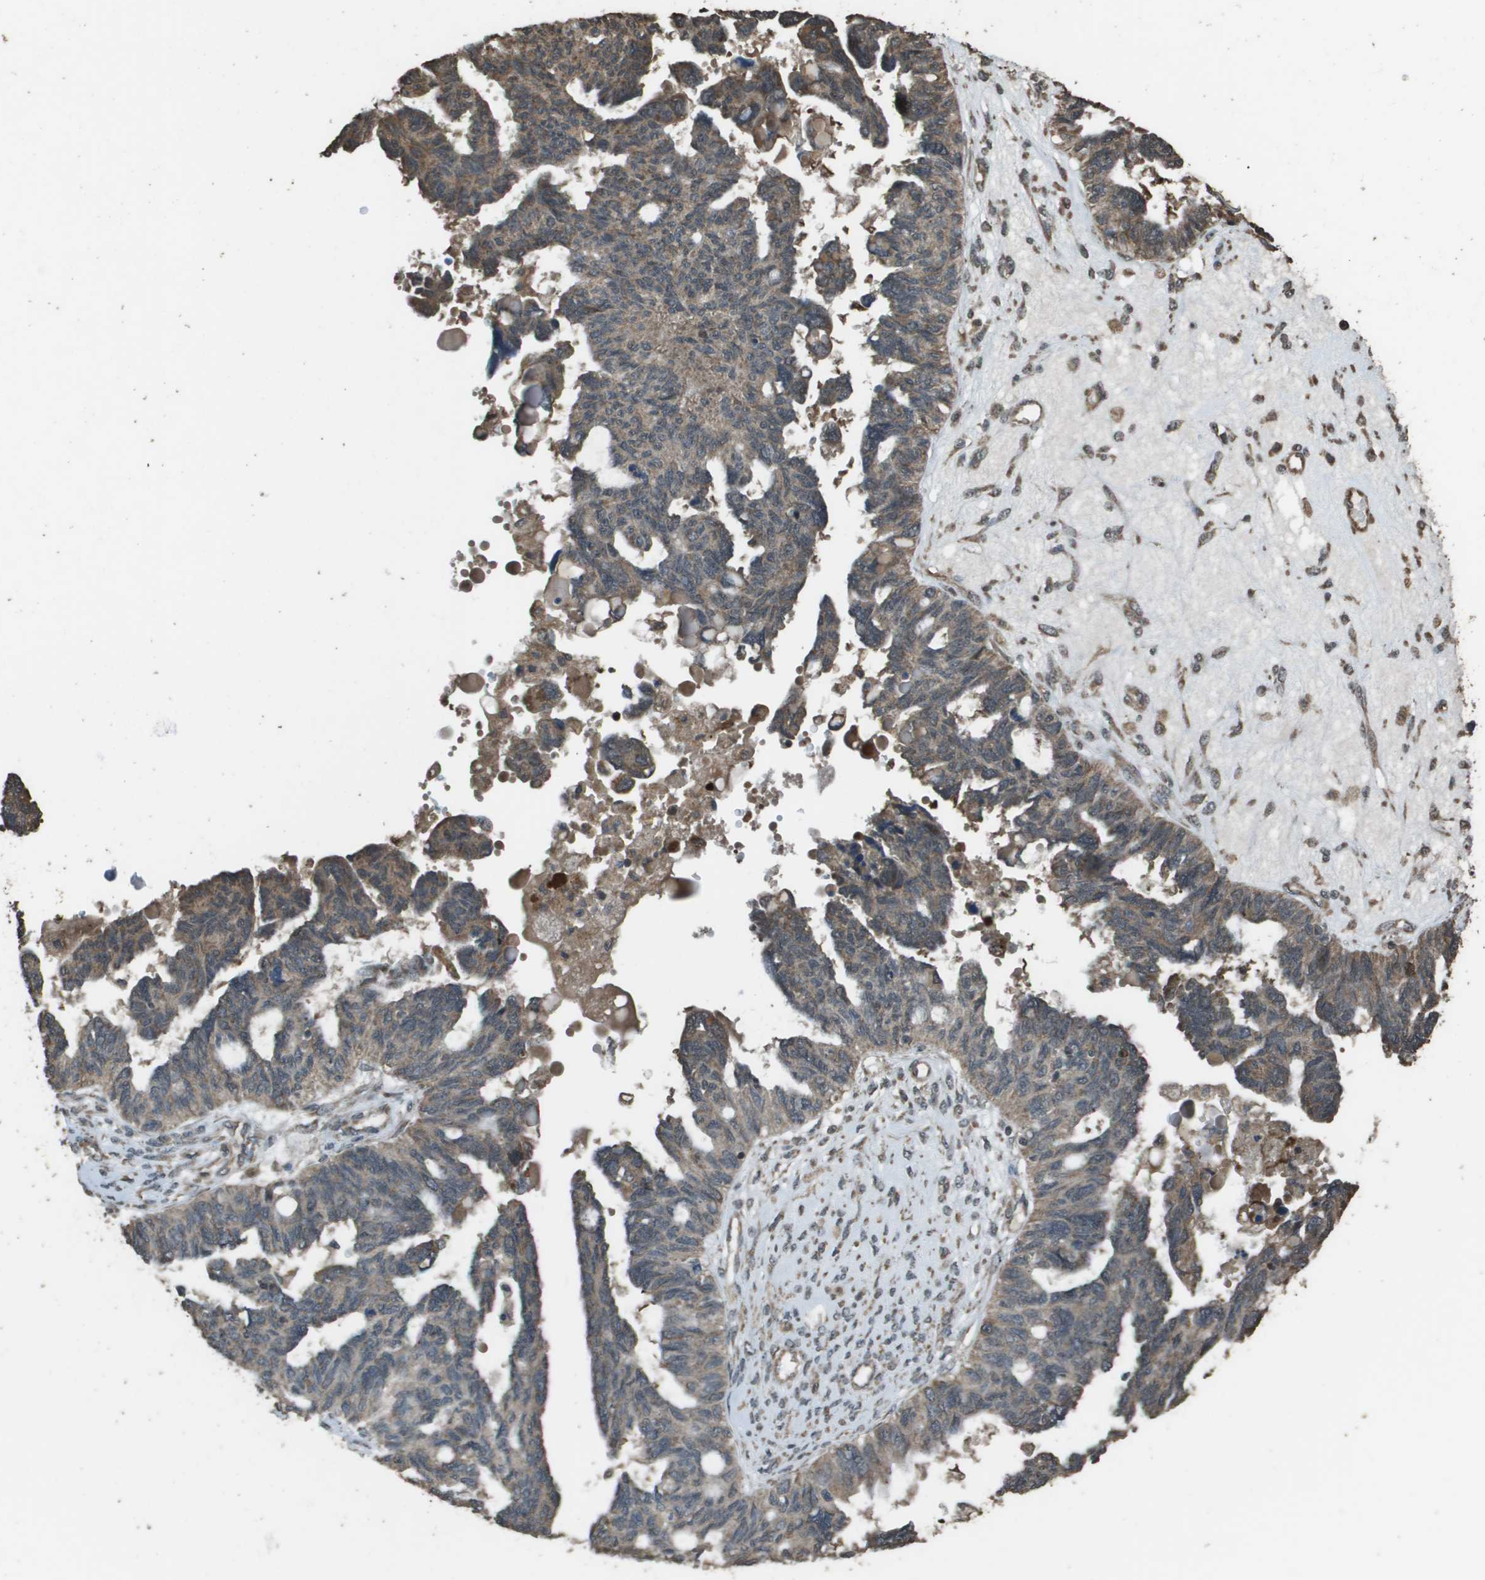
{"staining": {"intensity": "moderate", "quantity": ">75%", "location": "cytoplasmic/membranous"}, "tissue": "ovarian cancer", "cell_type": "Tumor cells", "image_type": "cancer", "snomed": [{"axis": "morphology", "description": "Cystadenocarcinoma, serous, NOS"}, {"axis": "topography", "description": "Ovary"}], "caption": "Serous cystadenocarcinoma (ovarian) stained with a protein marker displays moderate staining in tumor cells.", "gene": "FIG4", "patient": {"sex": "female", "age": 79}}